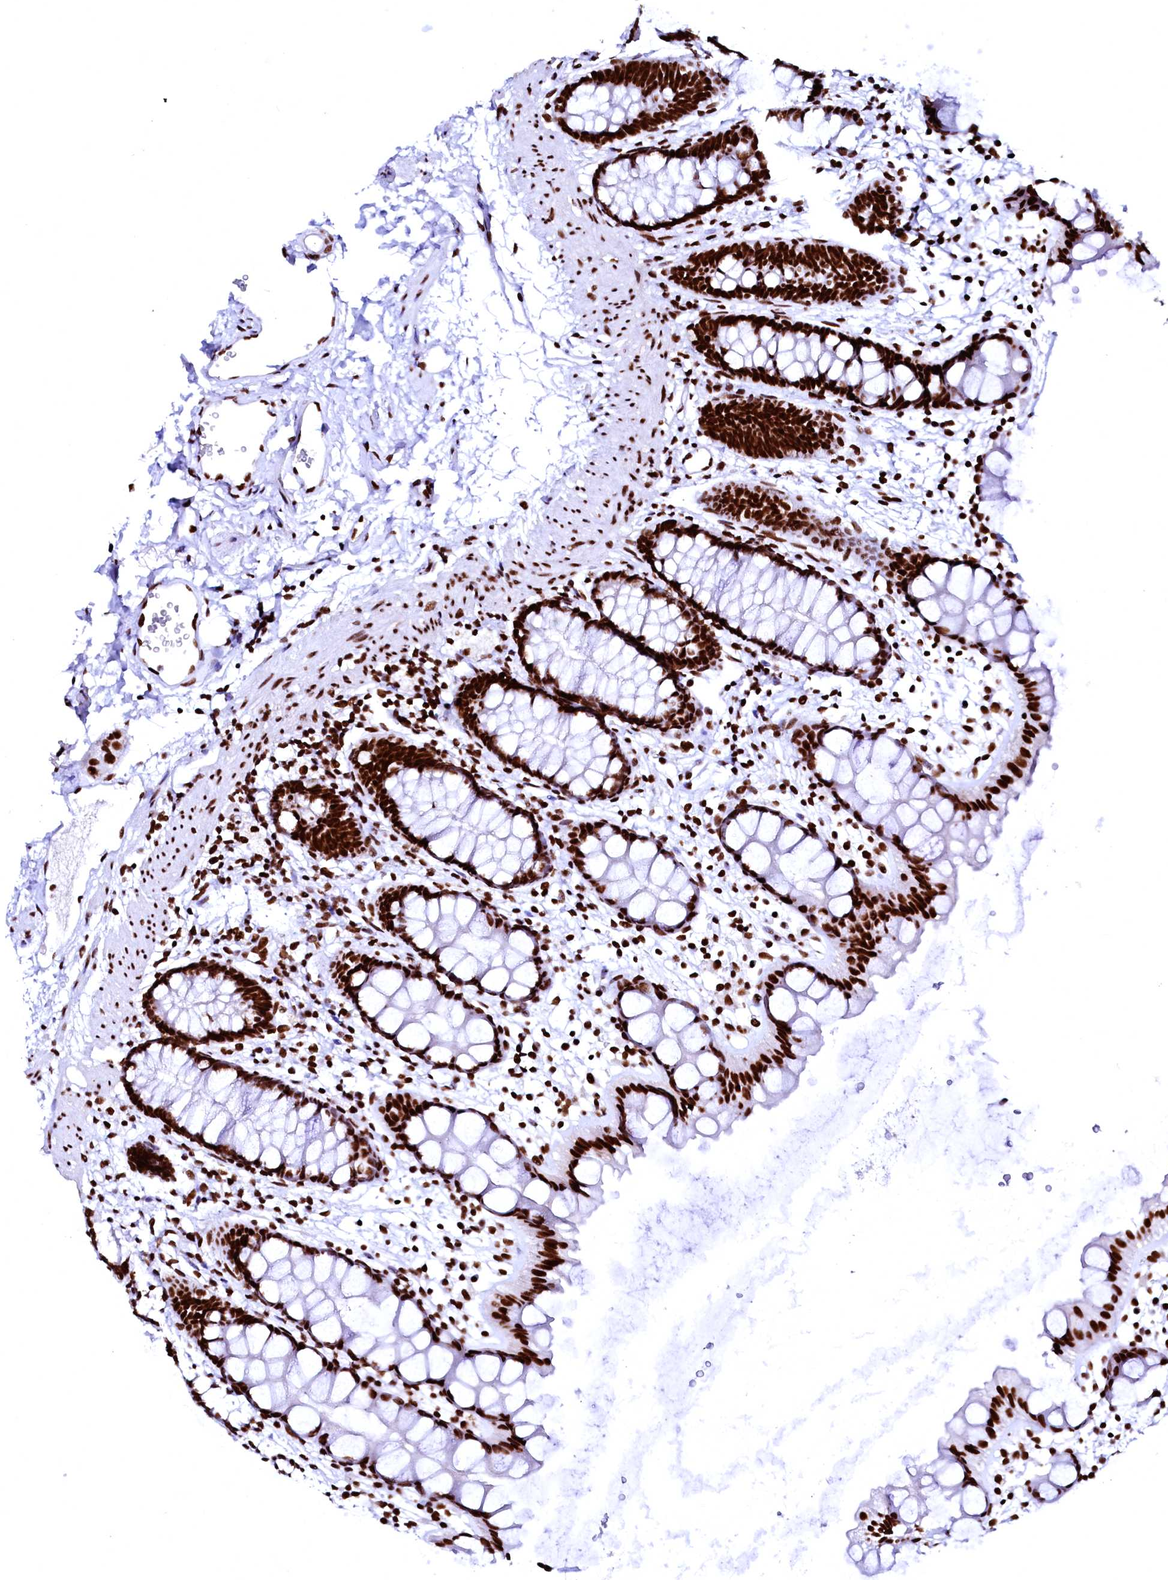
{"staining": {"intensity": "strong", "quantity": ">75%", "location": "nuclear"}, "tissue": "rectum", "cell_type": "Glandular cells", "image_type": "normal", "snomed": [{"axis": "morphology", "description": "Normal tissue, NOS"}, {"axis": "topography", "description": "Rectum"}], "caption": "Brown immunohistochemical staining in unremarkable rectum displays strong nuclear staining in about >75% of glandular cells. The staining was performed using DAB, with brown indicating positive protein expression. Nuclei are stained blue with hematoxylin.", "gene": "CPSF6", "patient": {"sex": "female", "age": 65}}